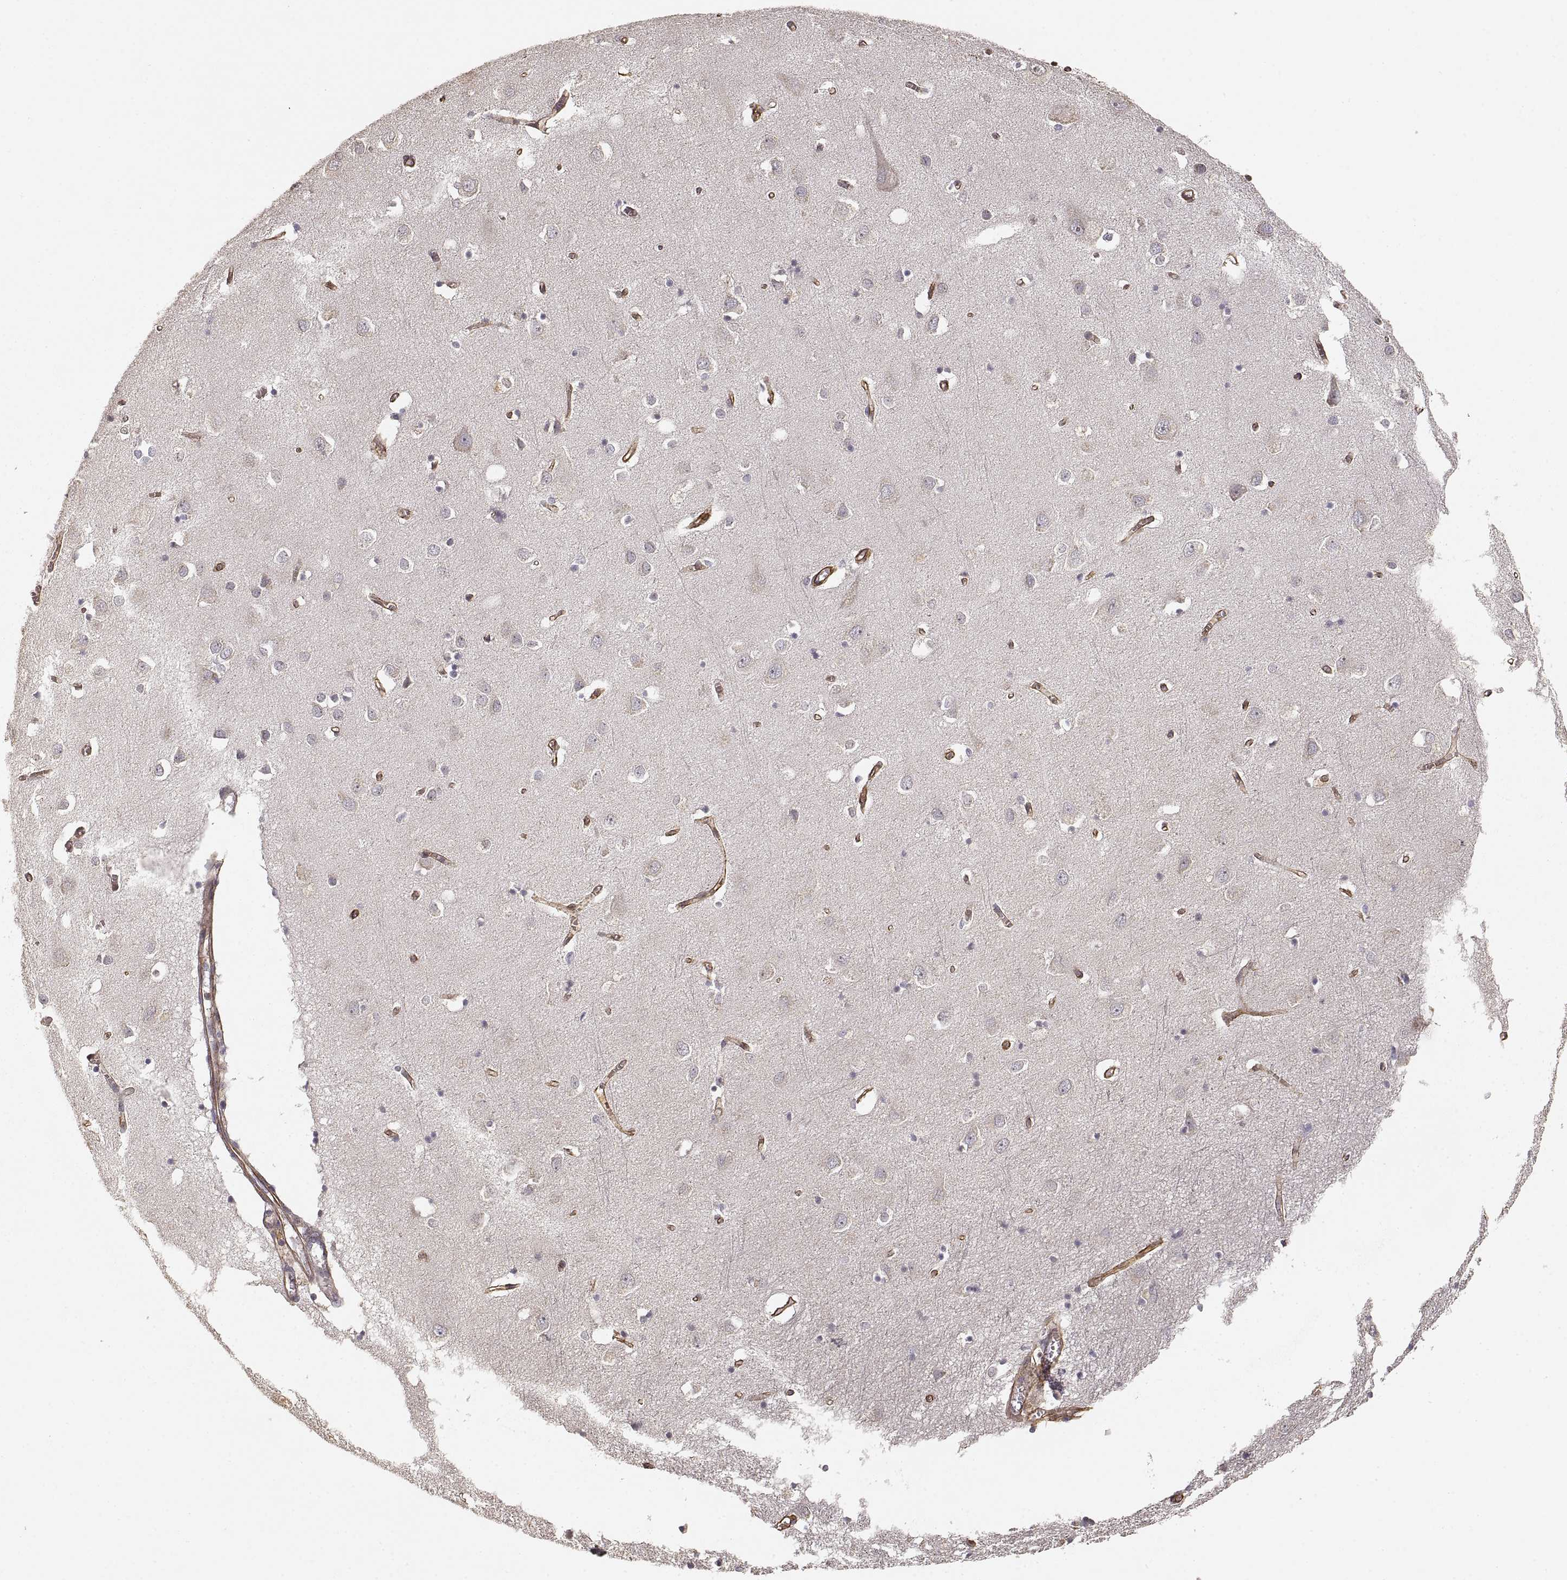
{"staining": {"intensity": "moderate", "quantity": ">75%", "location": "cytoplasmic/membranous"}, "tissue": "cerebral cortex", "cell_type": "Endothelial cells", "image_type": "normal", "snomed": [{"axis": "morphology", "description": "Normal tissue, NOS"}, {"axis": "topography", "description": "Cerebral cortex"}], "caption": "Approximately >75% of endothelial cells in unremarkable human cerebral cortex show moderate cytoplasmic/membranous protein expression as visualized by brown immunohistochemical staining.", "gene": "LAMA4", "patient": {"sex": "male", "age": 70}}